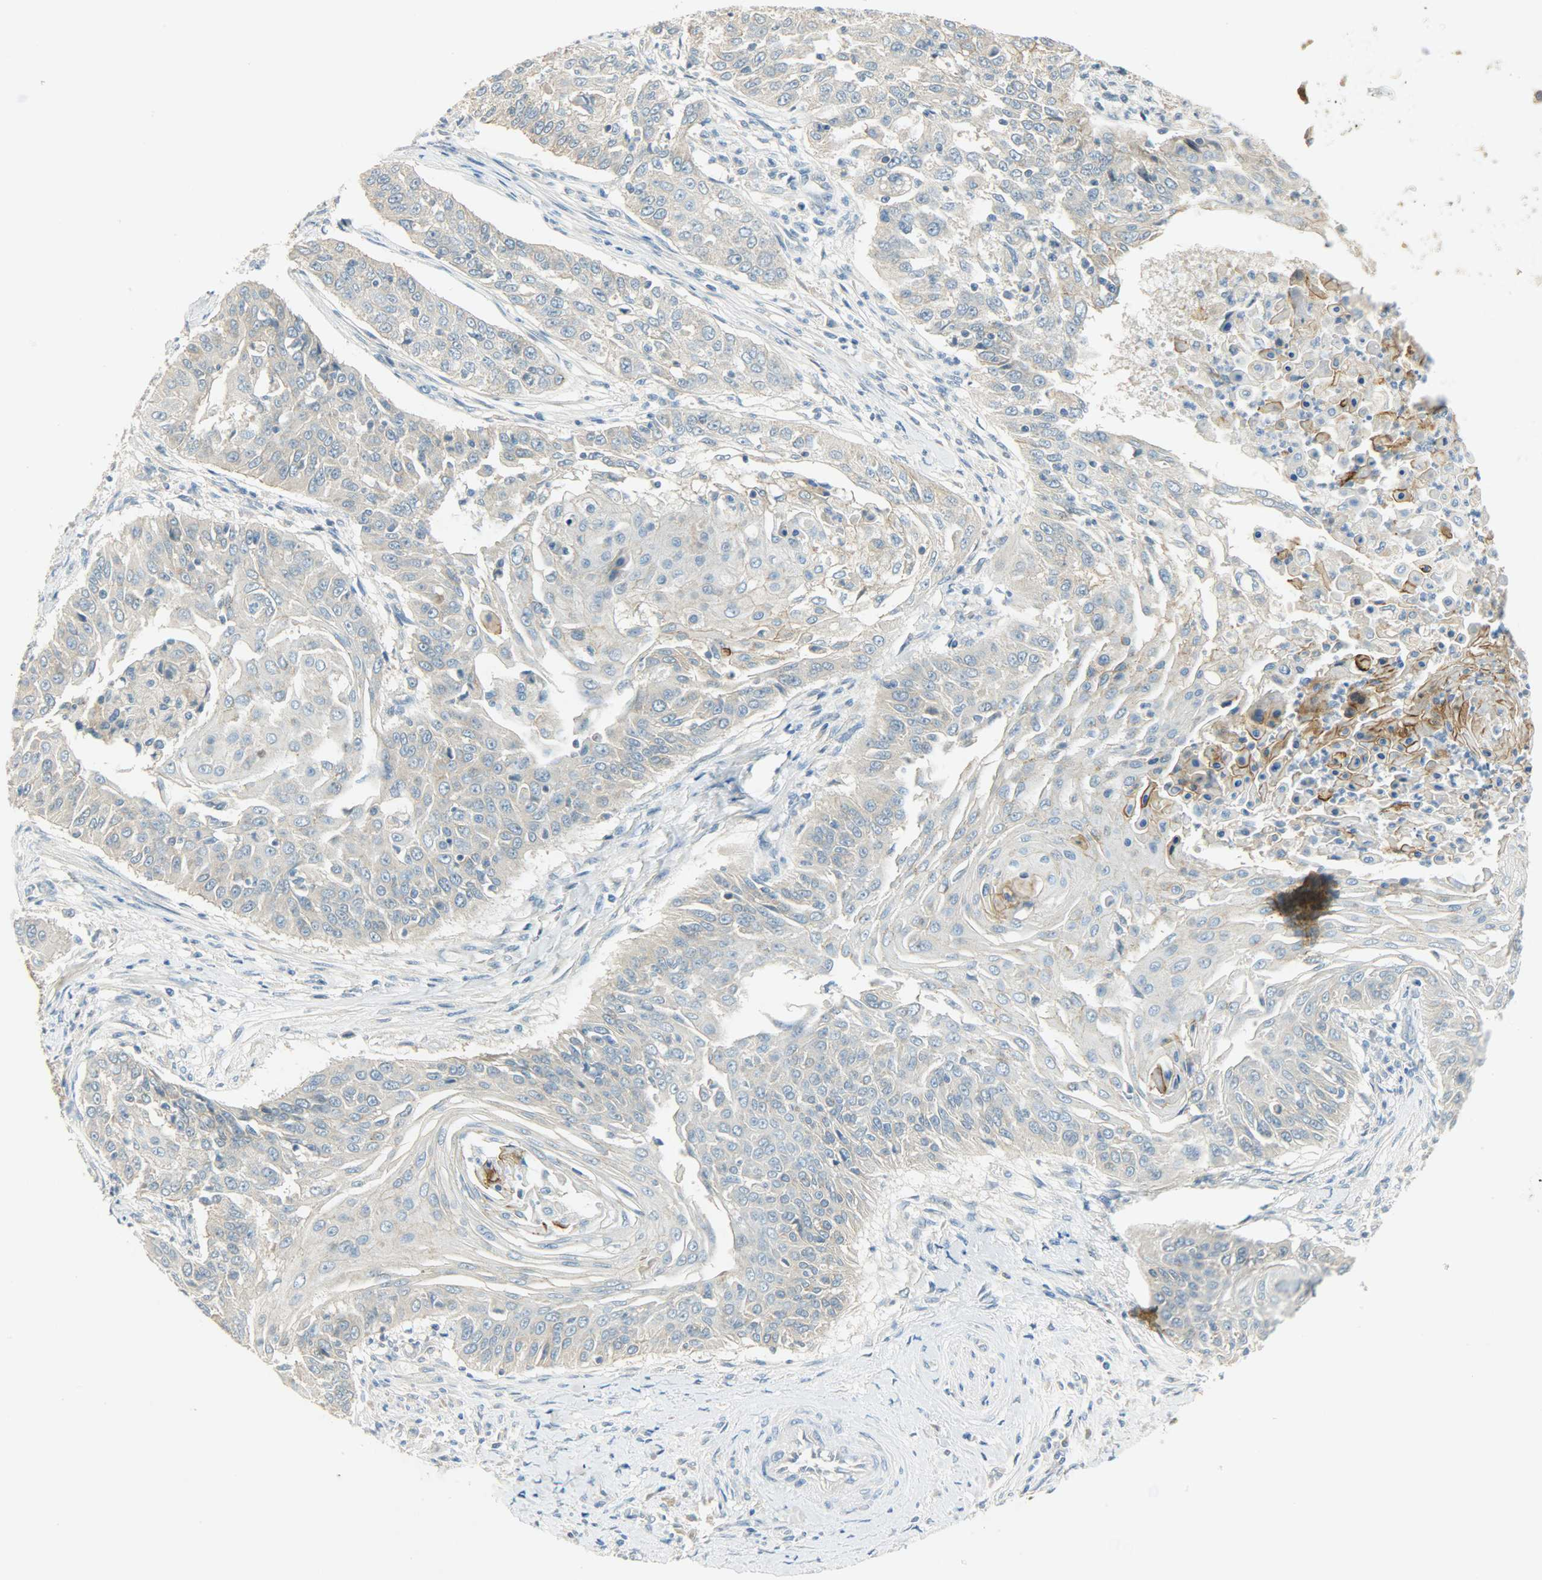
{"staining": {"intensity": "weak", "quantity": ">75%", "location": "cytoplasmic/membranous"}, "tissue": "cervical cancer", "cell_type": "Tumor cells", "image_type": "cancer", "snomed": [{"axis": "morphology", "description": "Squamous cell carcinoma, NOS"}, {"axis": "topography", "description": "Cervix"}], "caption": "Immunohistochemistry photomicrograph of neoplastic tissue: human cervical squamous cell carcinoma stained using immunohistochemistry exhibits low levels of weak protein expression localized specifically in the cytoplasmic/membranous of tumor cells, appearing as a cytoplasmic/membranous brown color.", "gene": "DSG2", "patient": {"sex": "female", "age": 33}}